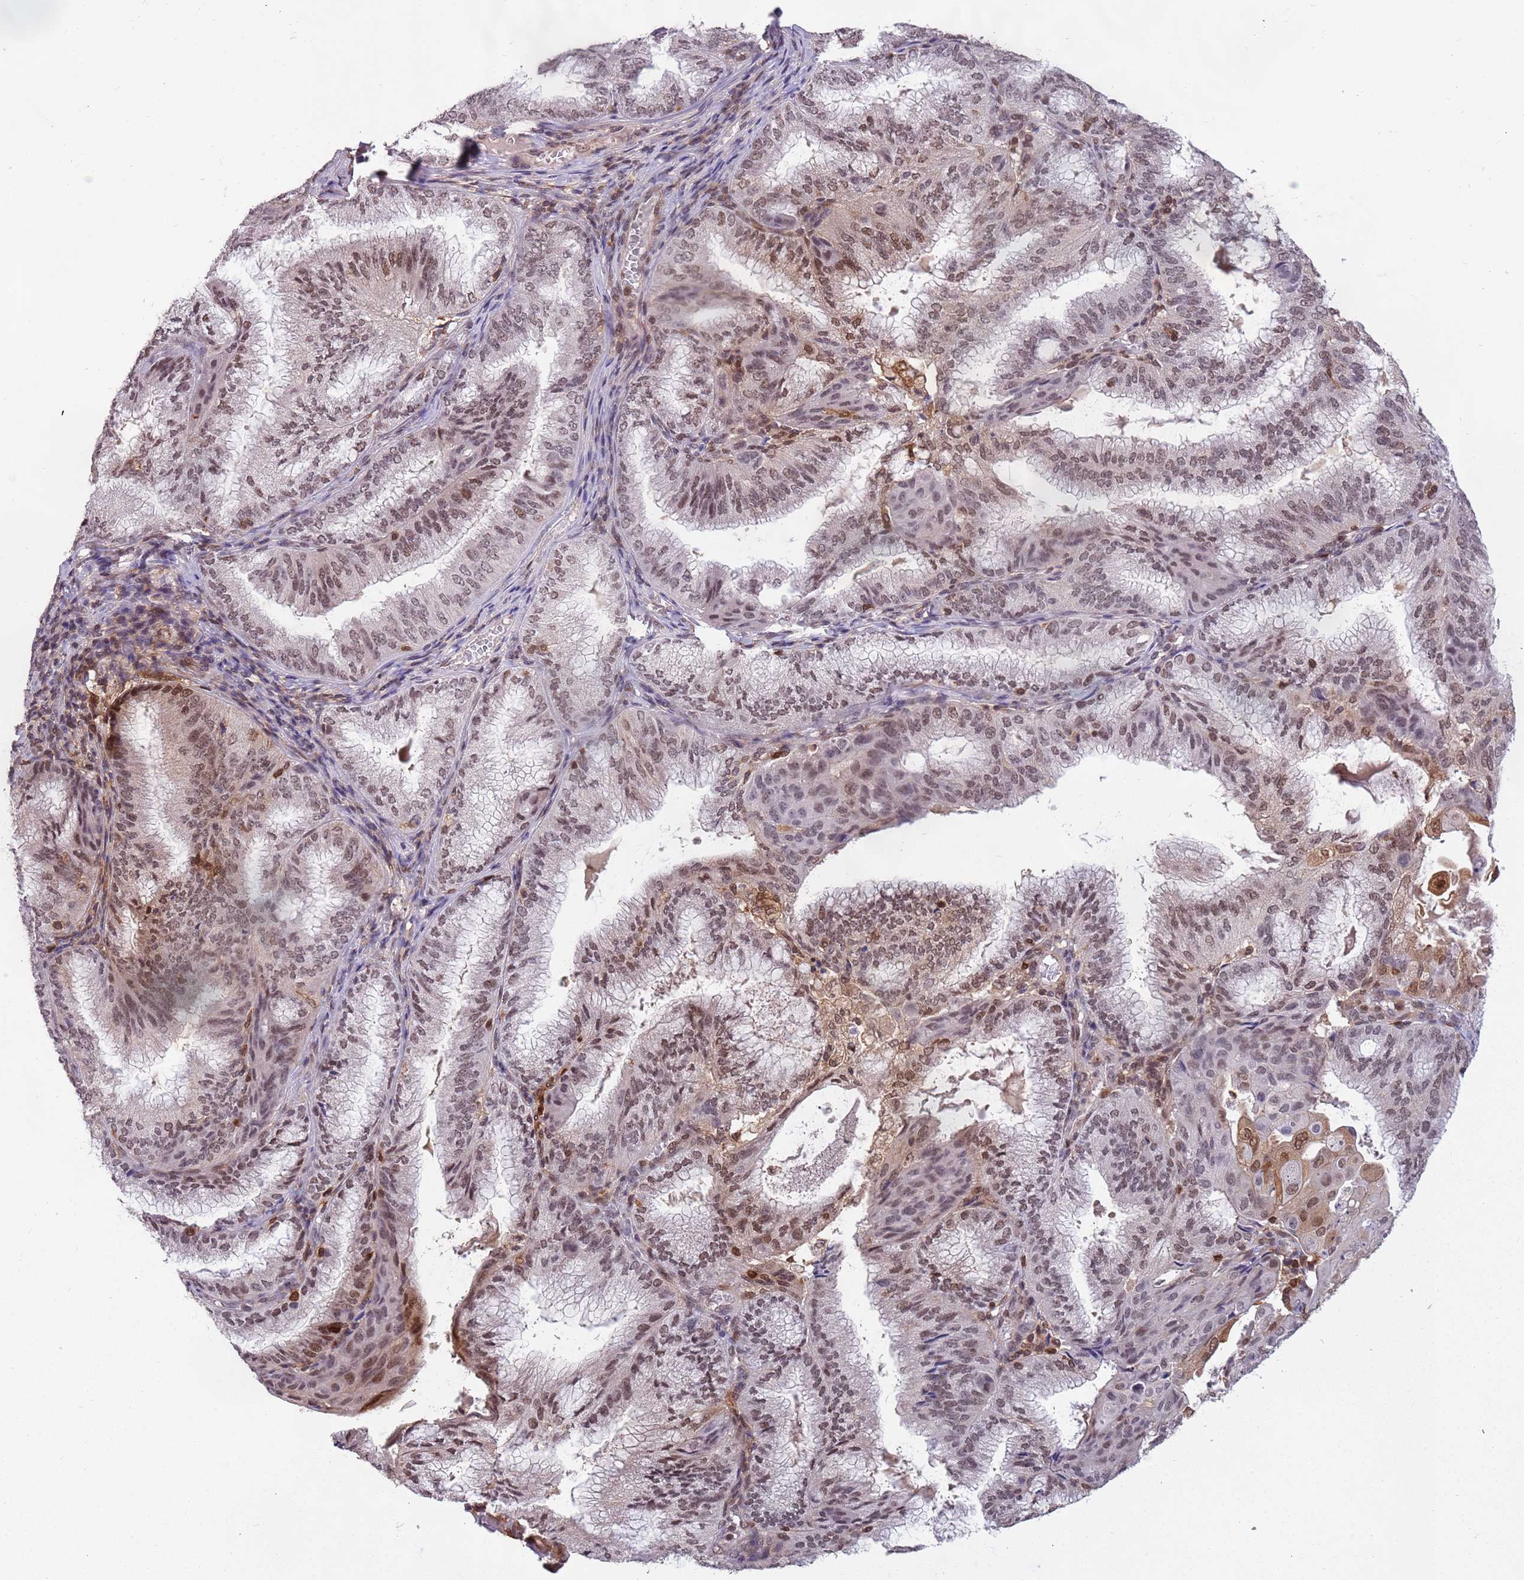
{"staining": {"intensity": "moderate", "quantity": ">75%", "location": "nuclear"}, "tissue": "endometrial cancer", "cell_type": "Tumor cells", "image_type": "cancer", "snomed": [{"axis": "morphology", "description": "Adenocarcinoma, NOS"}, {"axis": "topography", "description": "Endometrium"}], "caption": "Endometrial cancer (adenocarcinoma) tissue demonstrates moderate nuclear positivity in about >75% of tumor cells (DAB = brown stain, brightfield microscopy at high magnification).", "gene": "GBP2", "patient": {"sex": "female", "age": 49}}